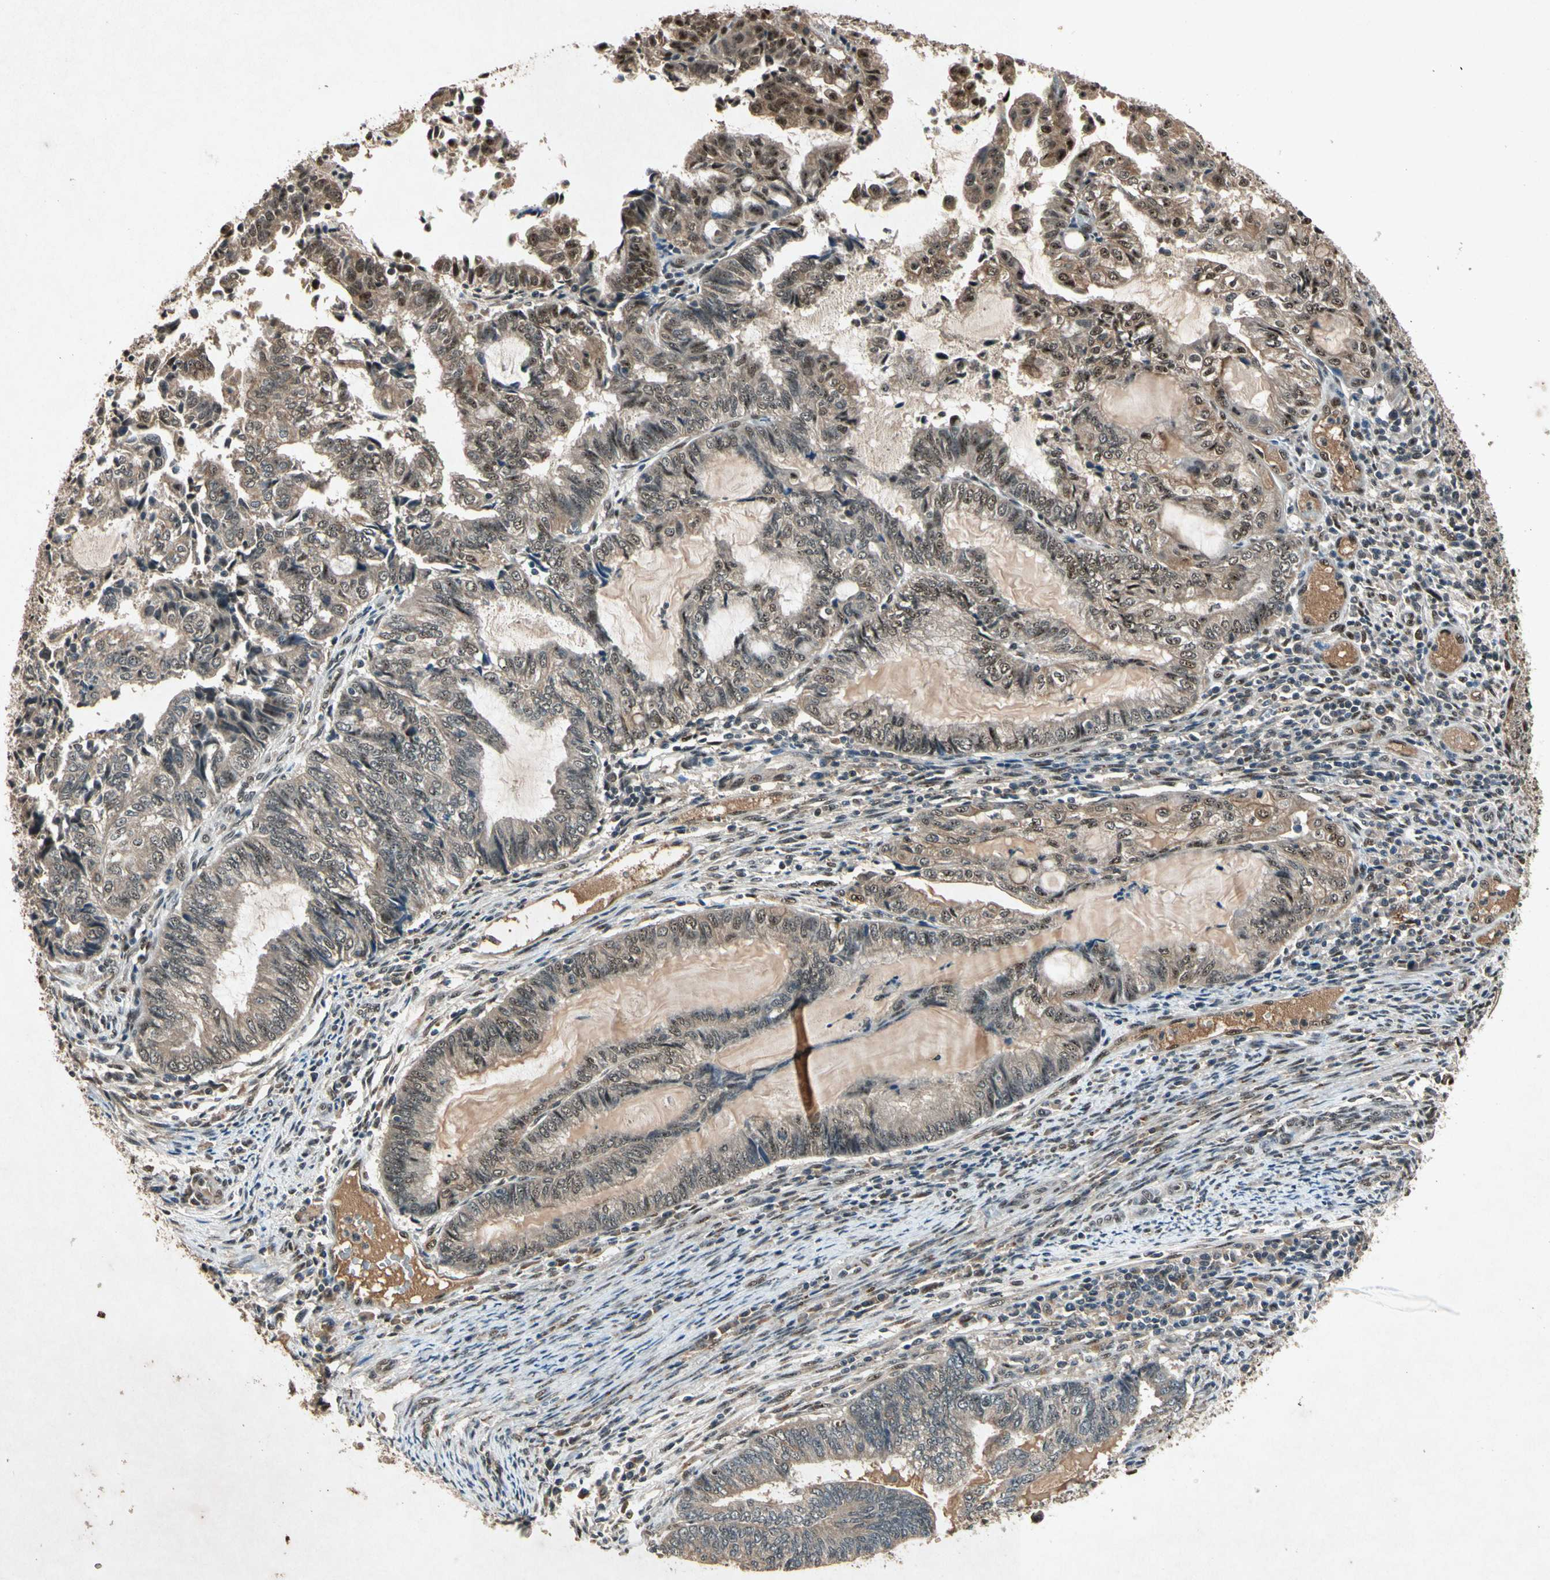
{"staining": {"intensity": "moderate", "quantity": ">75%", "location": "cytoplasmic/membranous,nuclear"}, "tissue": "endometrial cancer", "cell_type": "Tumor cells", "image_type": "cancer", "snomed": [{"axis": "morphology", "description": "Adenocarcinoma, NOS"}, {"axis": "topography", "description": "Uterus"}, {"axis": "topography", "description": "Endometrium"}], "caption": "Endometrial adenocarcinoma stained for a protein (brown) reveals moderate cytoplasmic/membranous and nuclear positive expression in about >75% of tumor cells.", "gene": "PML", "patient": {"sex": "female", "age": 70}}